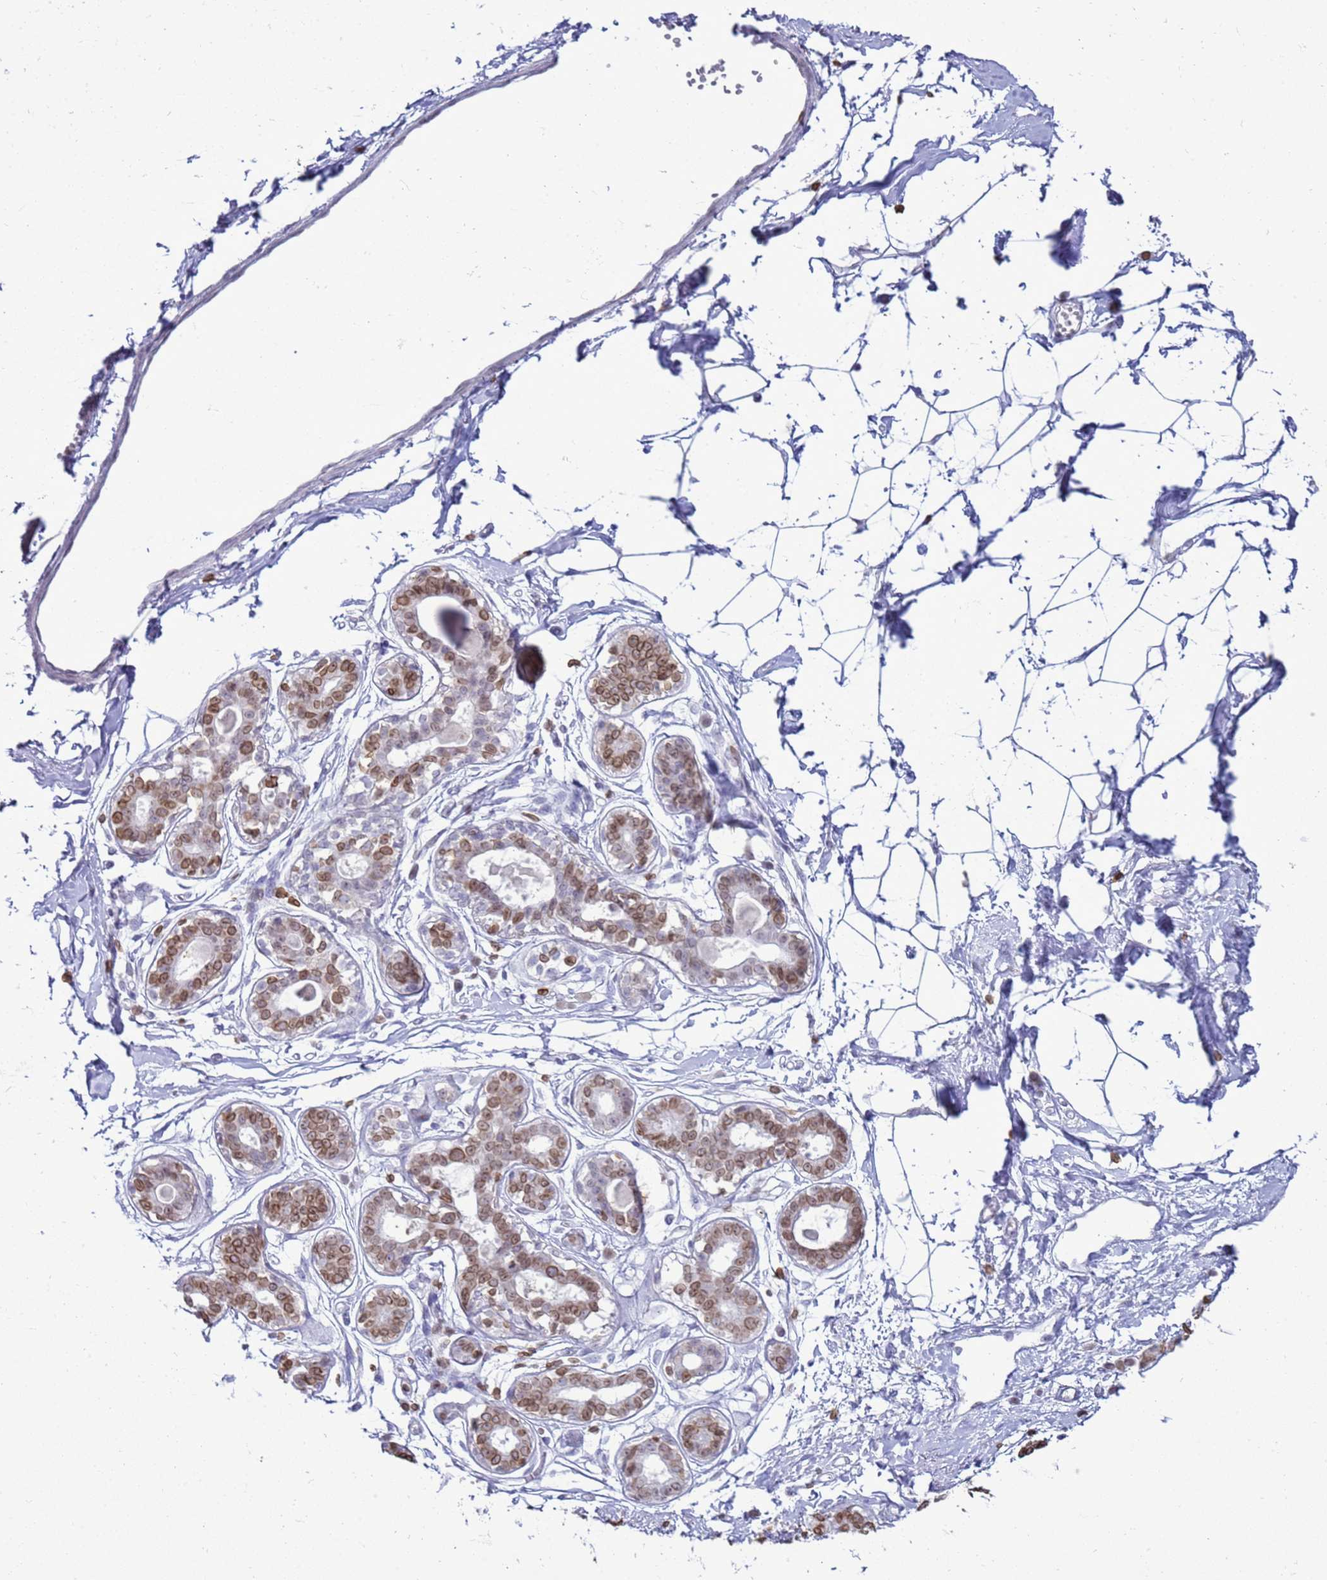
{"staining": {"intensity": "negative", "quantity": "none", "location": "none"}, "tissue": "breast", "cell_type": "Adipocytes", "image_type": "normal", "snomed": [{"axis": "morphology", "description": "Normal tissue, NOS"}, {"axis": "topography", "description": "Breast"}], "caption": "IHC of benign human breast reveals no positivity in adipocytes. (Brightfield microscopy of DAB (3,3'-diaminobenzidine) IHC at high magnification).", "gene": "DHX37", "patient": {"sex": "female", "age": 45}}